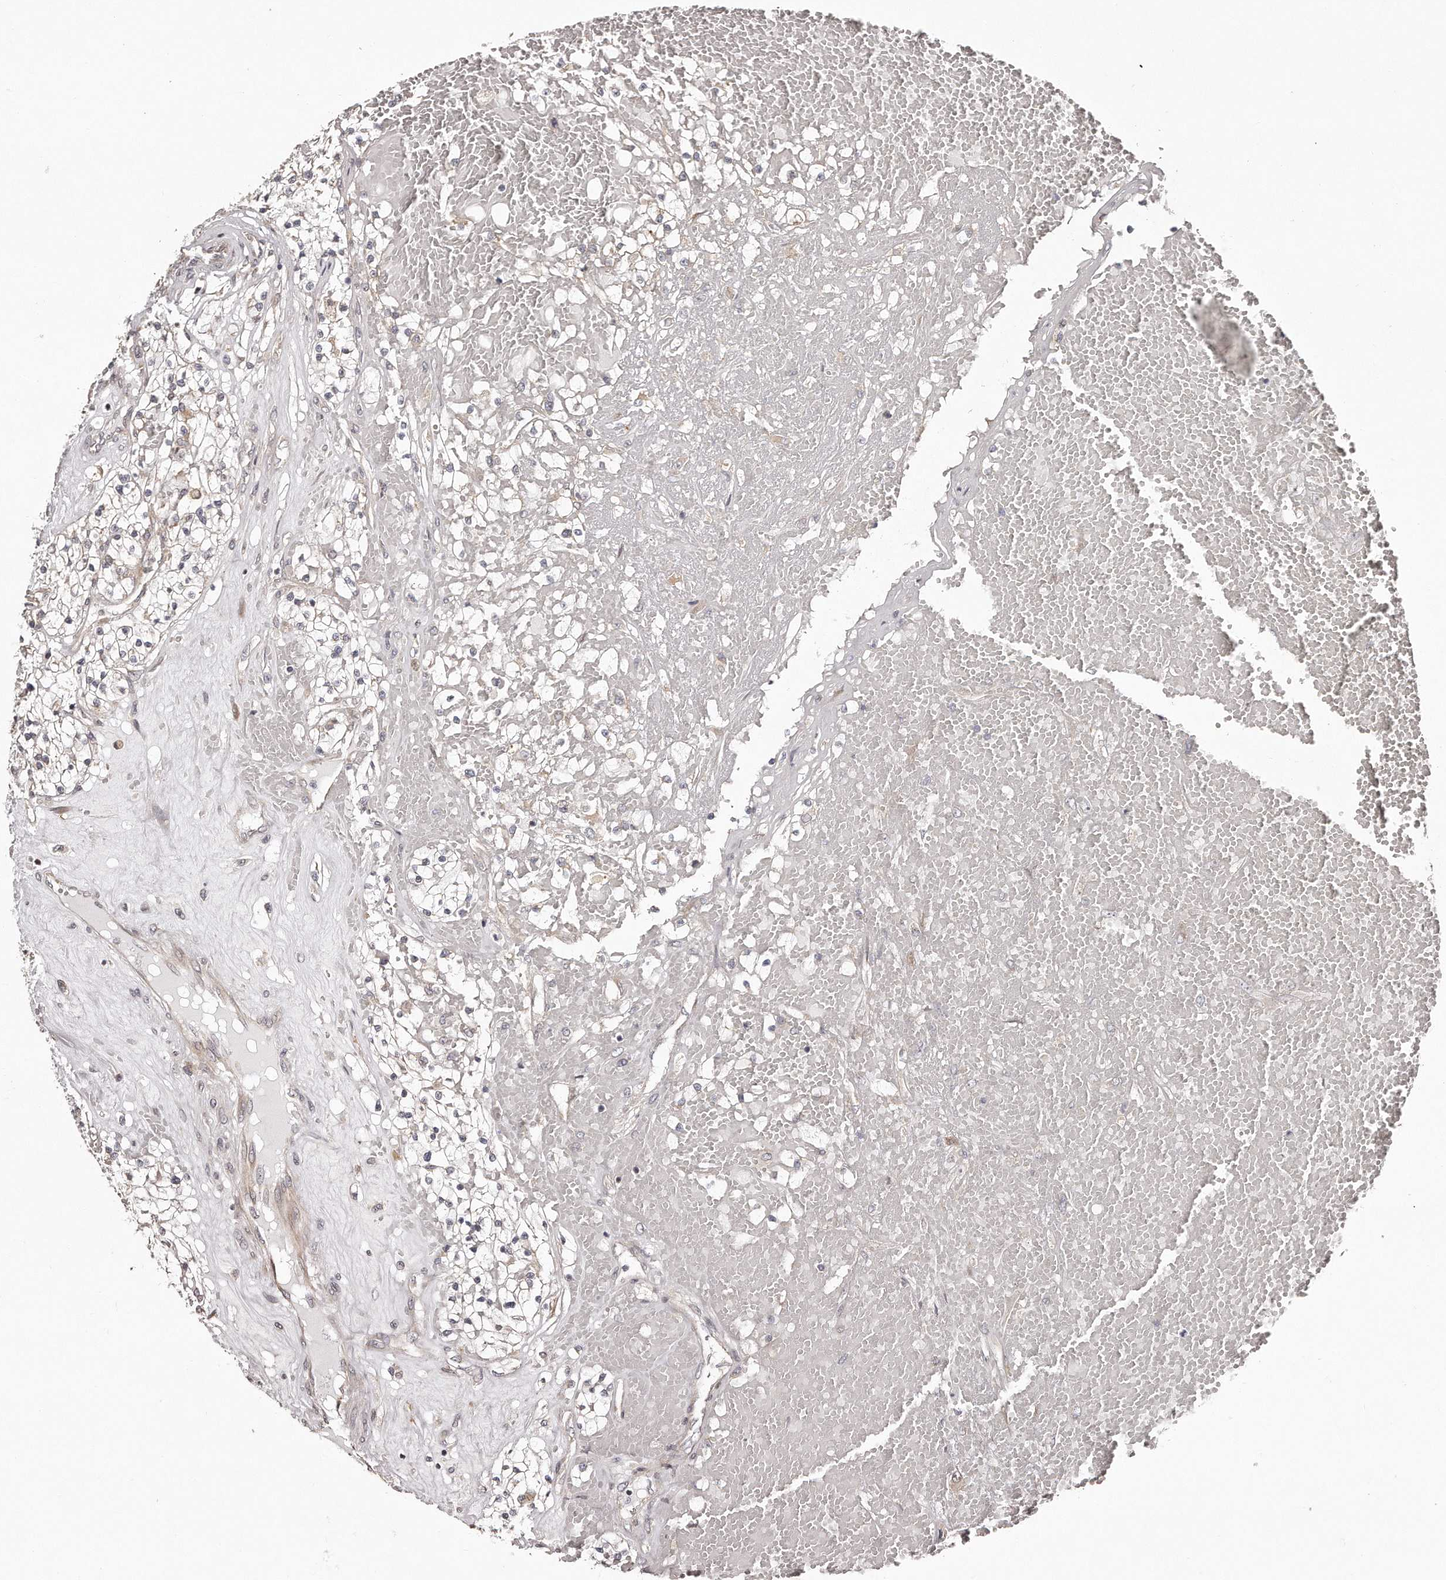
{"staining": {"intensity": "negative", "quantity": "none", "location": "none"}, "tissue": "renal cancer", "cell_type": "Tumor cells", "image_type": "cancer", "snomed": [{"axis": "morphology", "description": "Normal tissue, NOS"}, {"axis": "morphology", "description": "Adenocarcinoma, NOS"}, {"axis": "topography", "description": "Kidney"}], "caption": "This is an immunohistochemistry (IHC) photomicrograph of adenocarcinoma (renal). There is no positivity in tumor cells.", "gene": "TRAPPC14", "patient": {"sex": "male", "age": 68}}